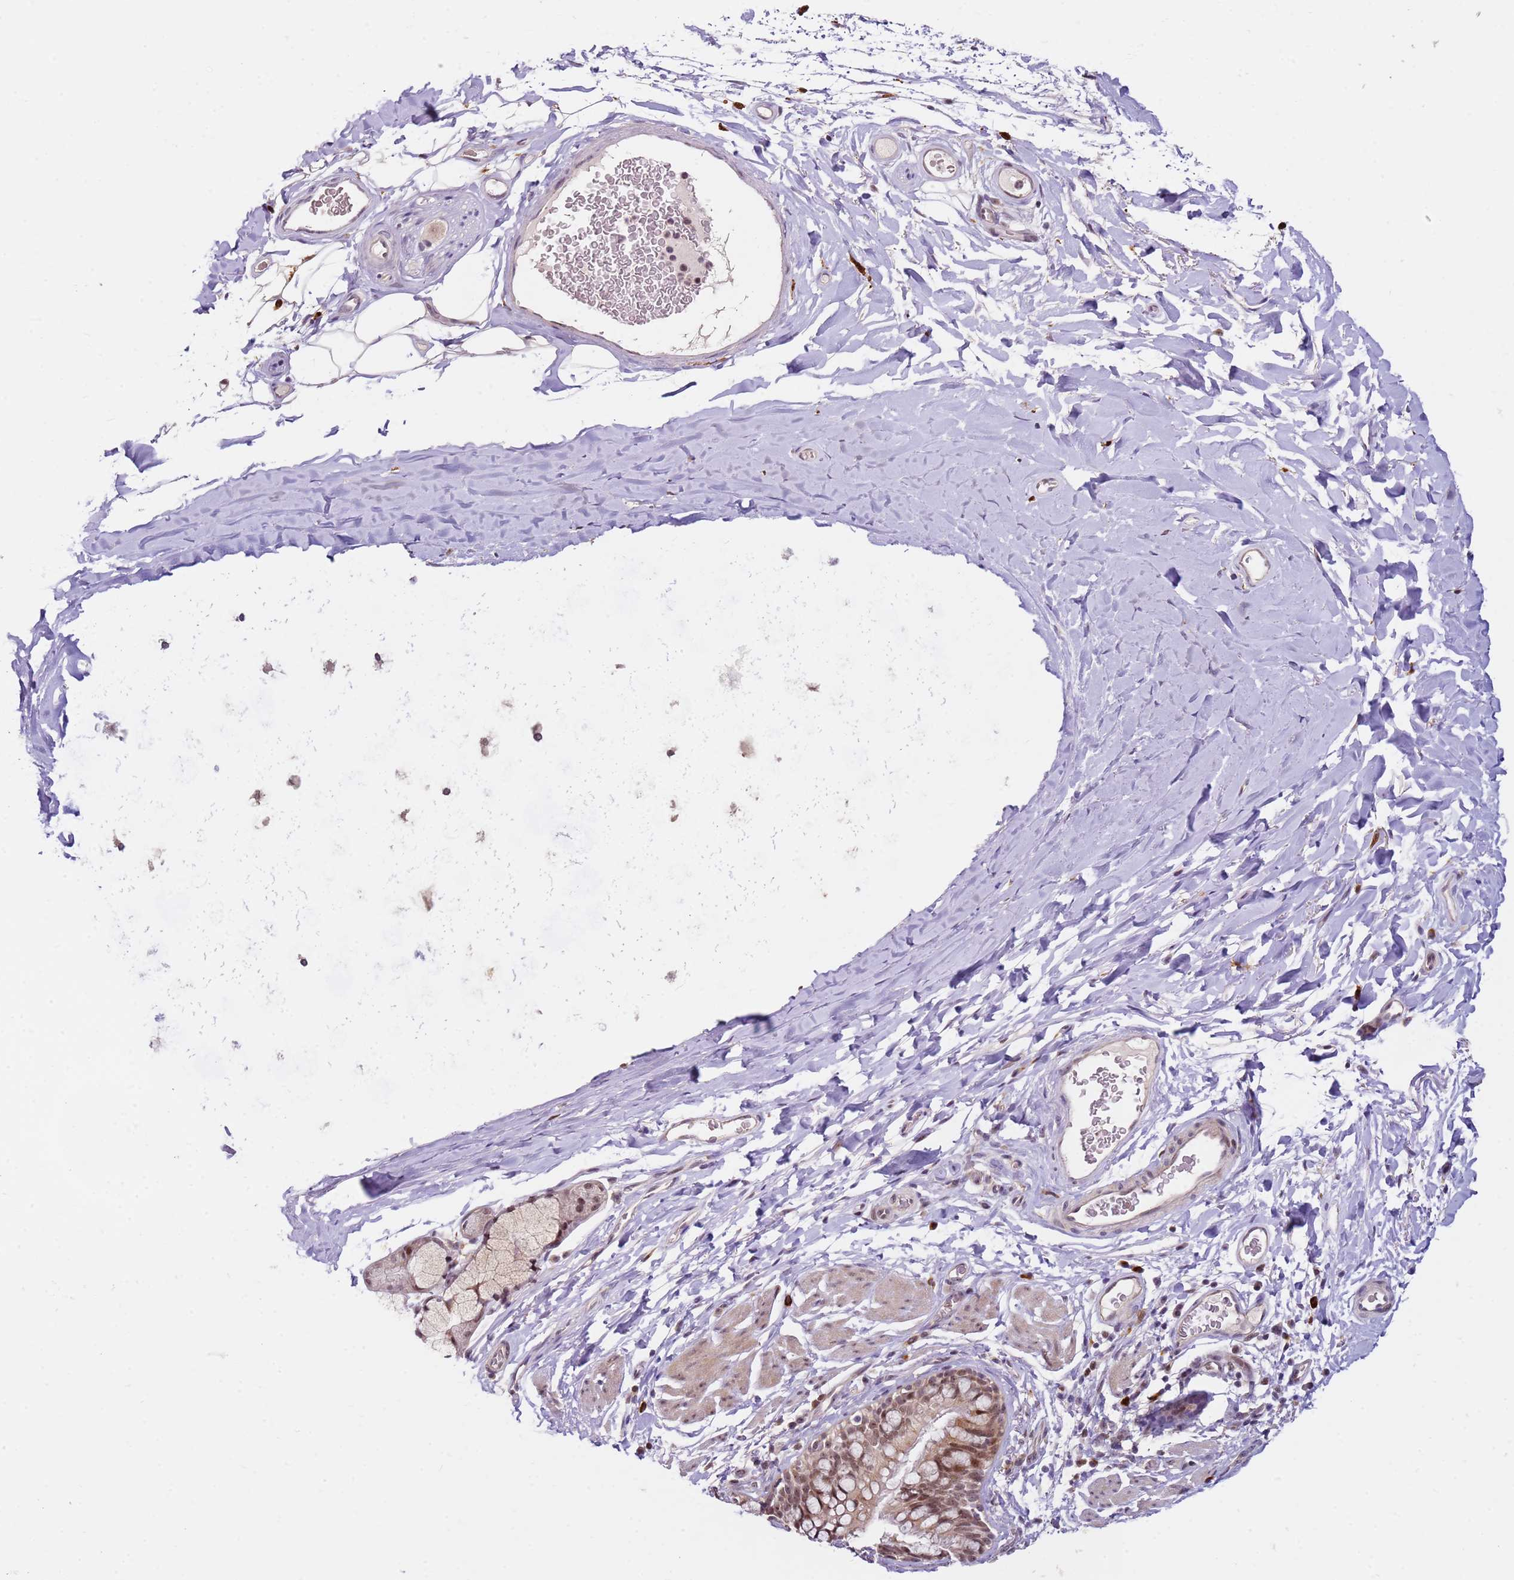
{"staining": {"intensity": "moderate", "quantity": ">75%", "location": "cytoplasmic/membranous,nuclear"}, "tissue": "bronchus", "cell_type": "Respiratory epithelial cells", "image_type": "normal", "snomed": [{"axis": "morphology", "description": "Normal tissue, NOS"}, {"axis": "topography", "description": "Cartilage tissue"}, {"axis": "topography", "description": "Bronchus"}], "caption": "High-magnification brightfield microscopy of benign bronchus stained with DAB (brown) and counterstained with hematoxylin (blue). respiratory epithelial cells exhibit moderate cytoplasmic/membranous,nuclear expression is identified in about>75% of cells.", "gene": "LGALSL", "patient": {"sex": "female", "age": 36}}